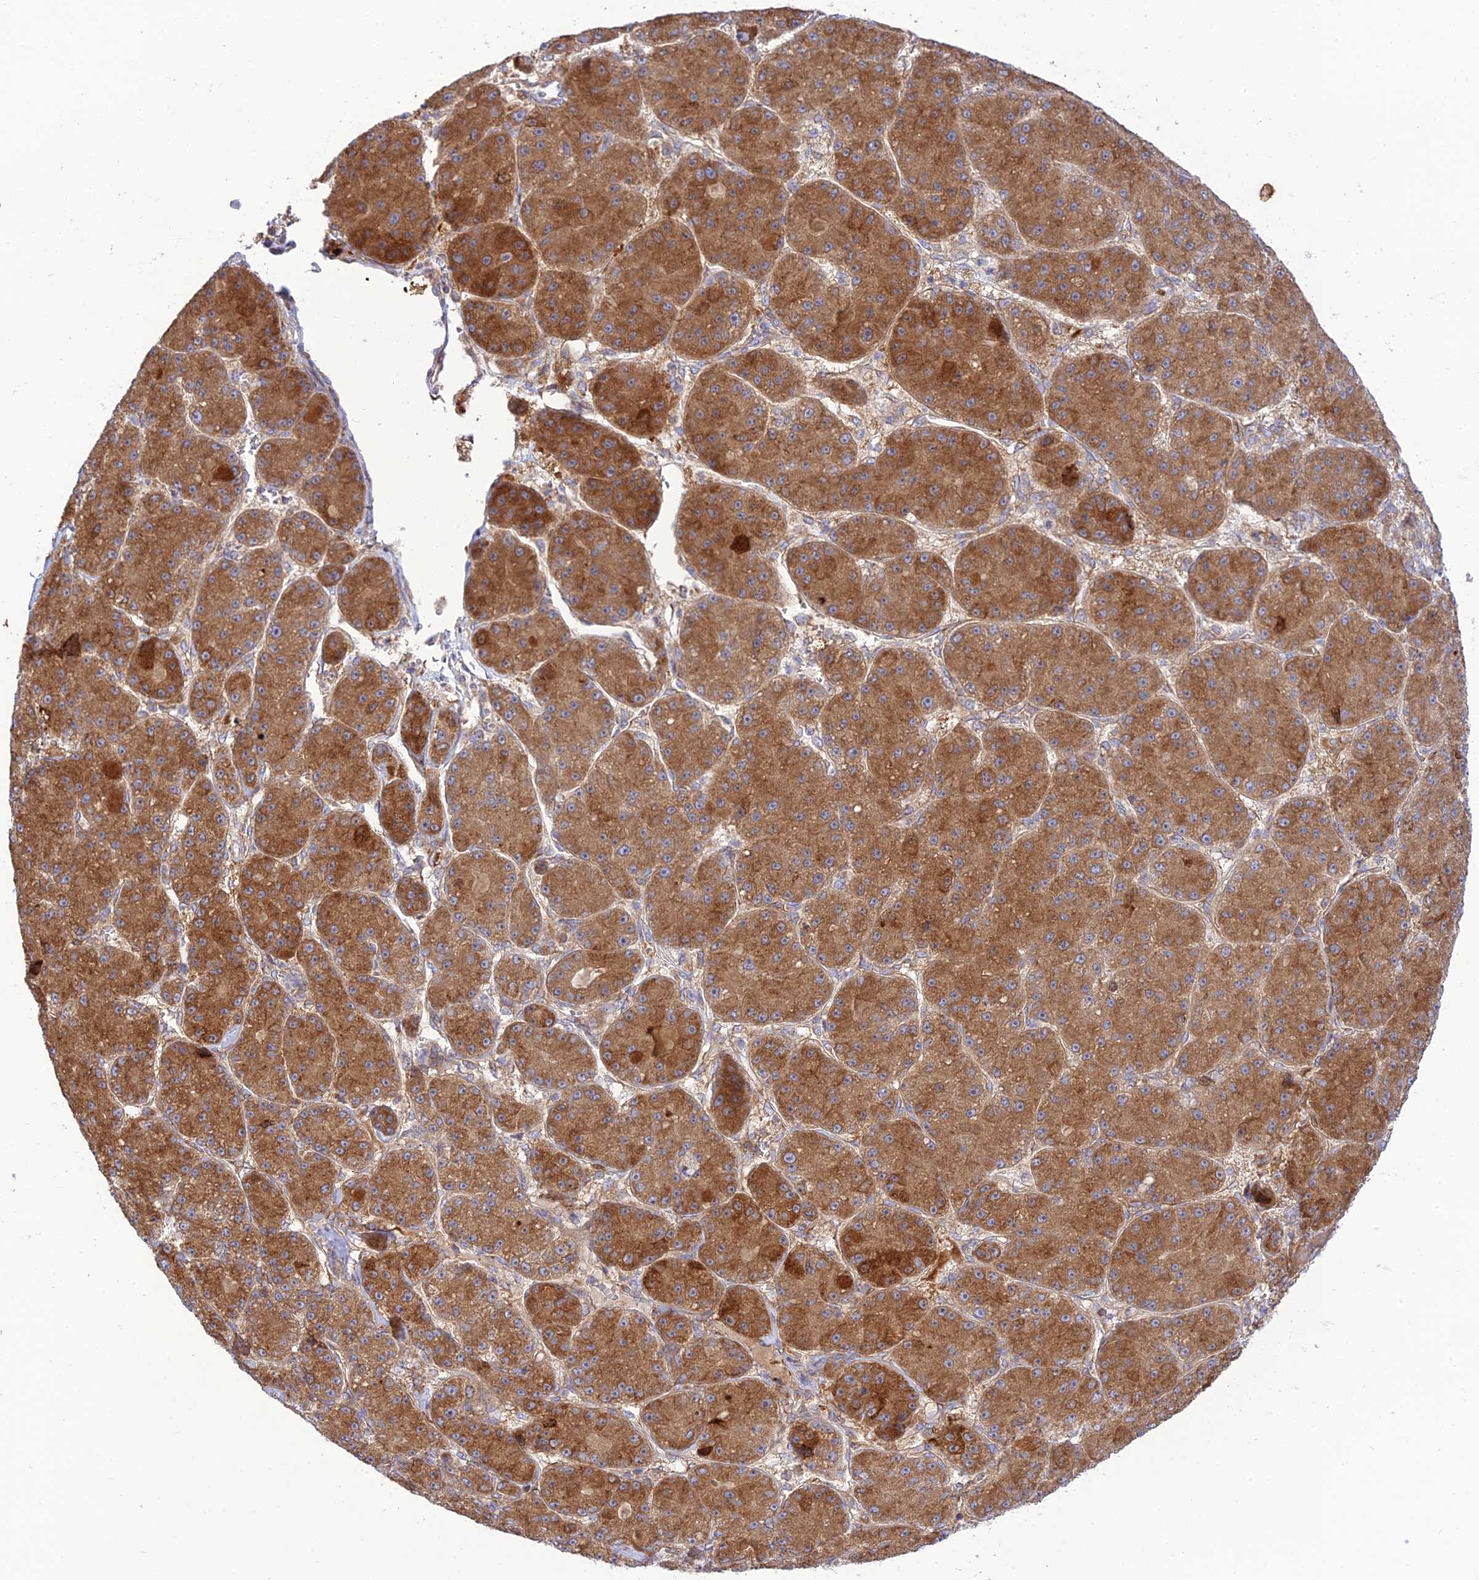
{"staining": {"intensity": "moderate", "quantity": ">75%", "location": "cytoplasmic/membranous"}, "tissue": "liver cancer", "cell_type": "Tumor cells", "image_type": "cancer", "snomed": [{"axis": "morphology", "description": "Carcinoma, Hepatocellular, NOS"}, {"axis": "topography", "description": "Liver"}], "caption": "Human liver hepatocellular carcinoma stained with a brown dye reveals moderate cytoplasmic/membranous positive positivity in about >75% of tumor cells.", "gene": "PIMREG", "patient": {"sex": "male", "age": 67}}